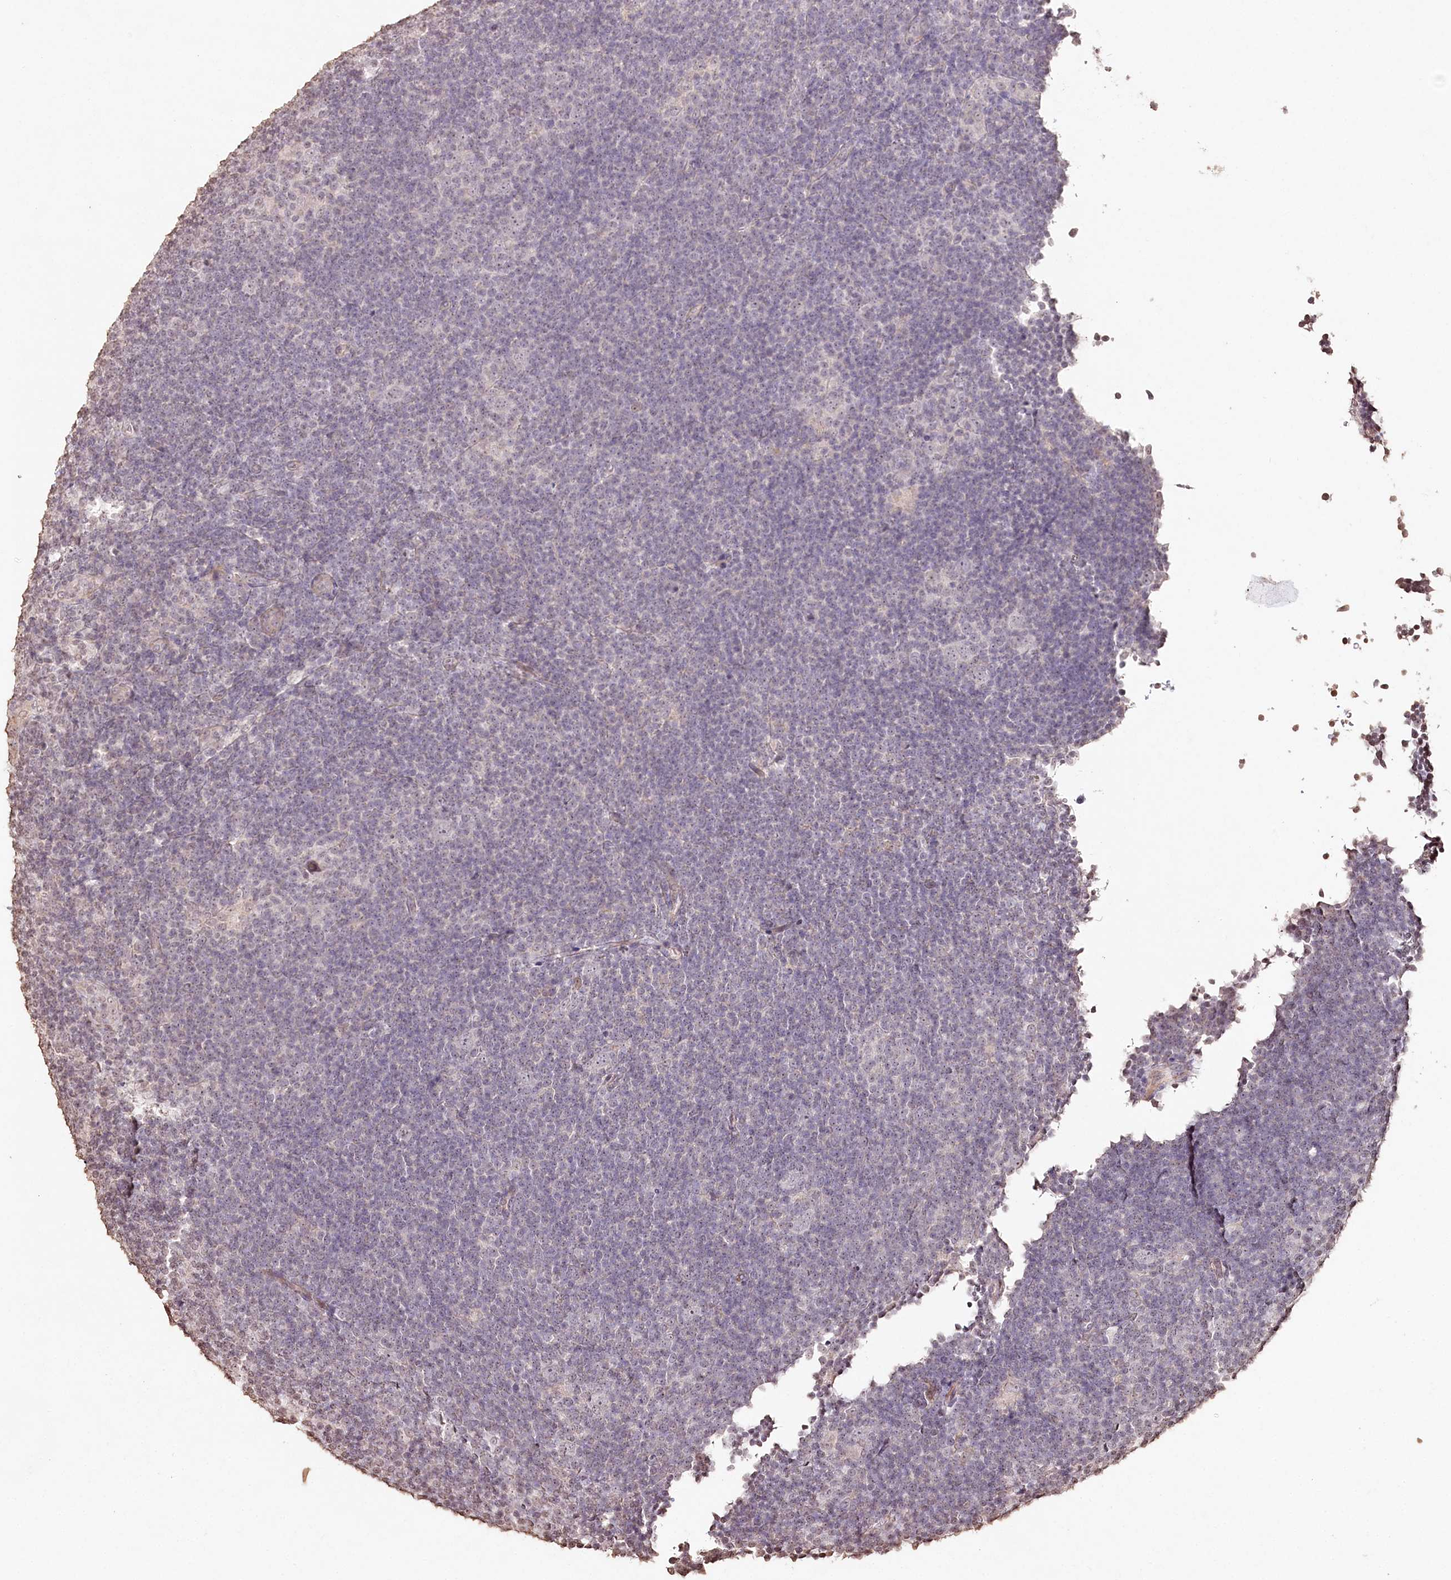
{"staining": {"intensity": "negative", "quantity": "none", "location": "none"}, "tissue": "lymphoma", "cell_type": "Tumor cells", "image_type": "cancer", "snomed": [{"axis": "morphology", "description": "Hodgkin's disease, NOS"}, {"axis": "topography", "description": "Lymph node"}], "caption": "High power microscopy photomicrograph of an immunohistochemistry (IHC) image of lymphoma, revealing no significant expression in tumor cells.", "gene": "DMXL1", "patient": {"sex": "female", "age": 57}}